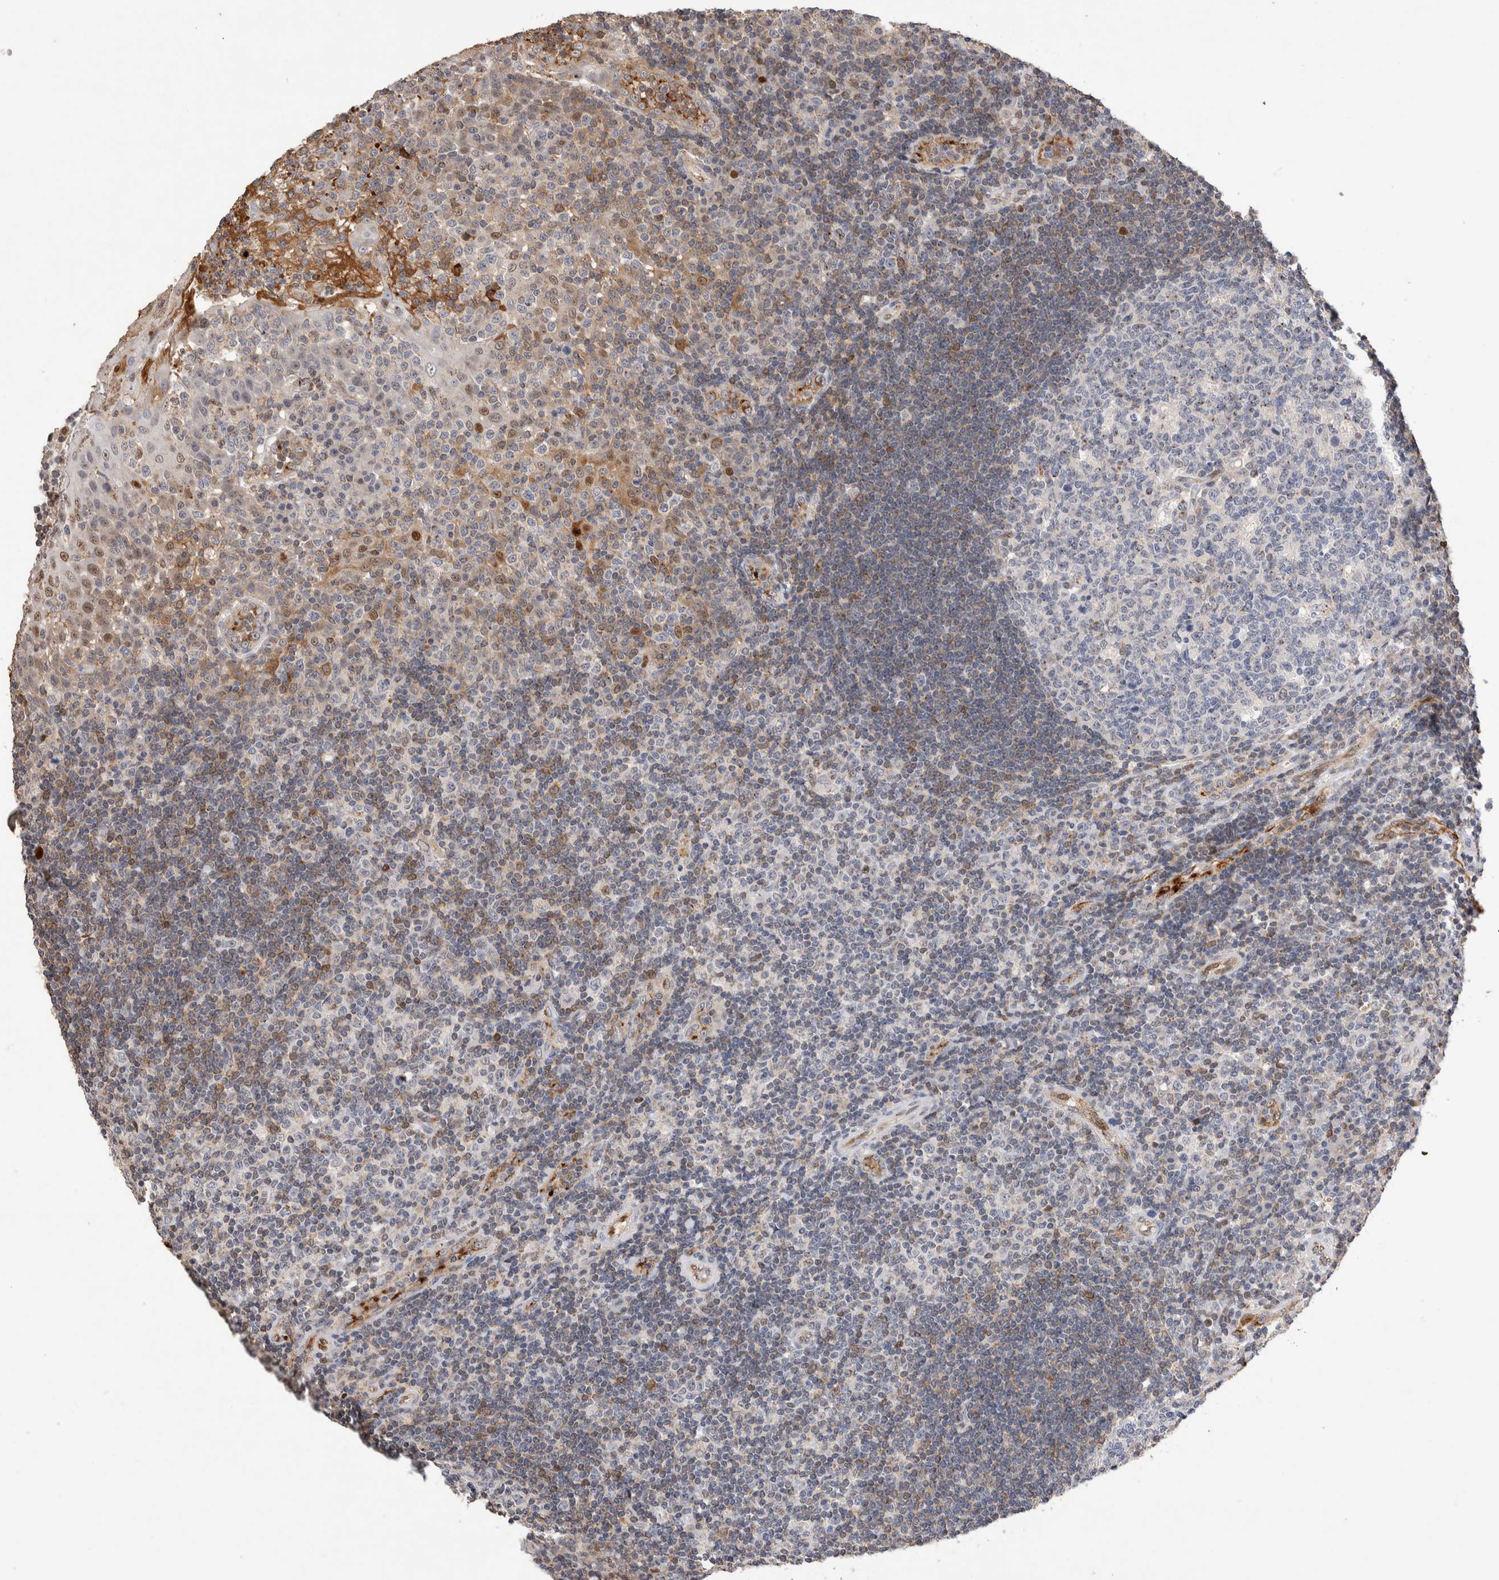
{"staining": {"intensity": "moderate", "quantity": "<25%", "location": "cytoplasmic/membranous"}, "tissue": "tonsil", "cell_type": "Germinal center cells", "image_type": "normal", "snomed": [{"axis": "morphology", "description": "Normal tissue, NOS"}, {"axis": "topography", "description": "Tonsil"}], "caption": "Immunohistochemistry (IHC) of benign human tonsil shows low levels of moderate cytoplasmic/membranous staining in about <25% of germinal center cells. (DAB (3,3'-diaminobenzidine) IHC, brown staining for protein, blue staining for nuclei).", "gene": "NSMAF", "patient": {"sex": "female", "age": 40}}